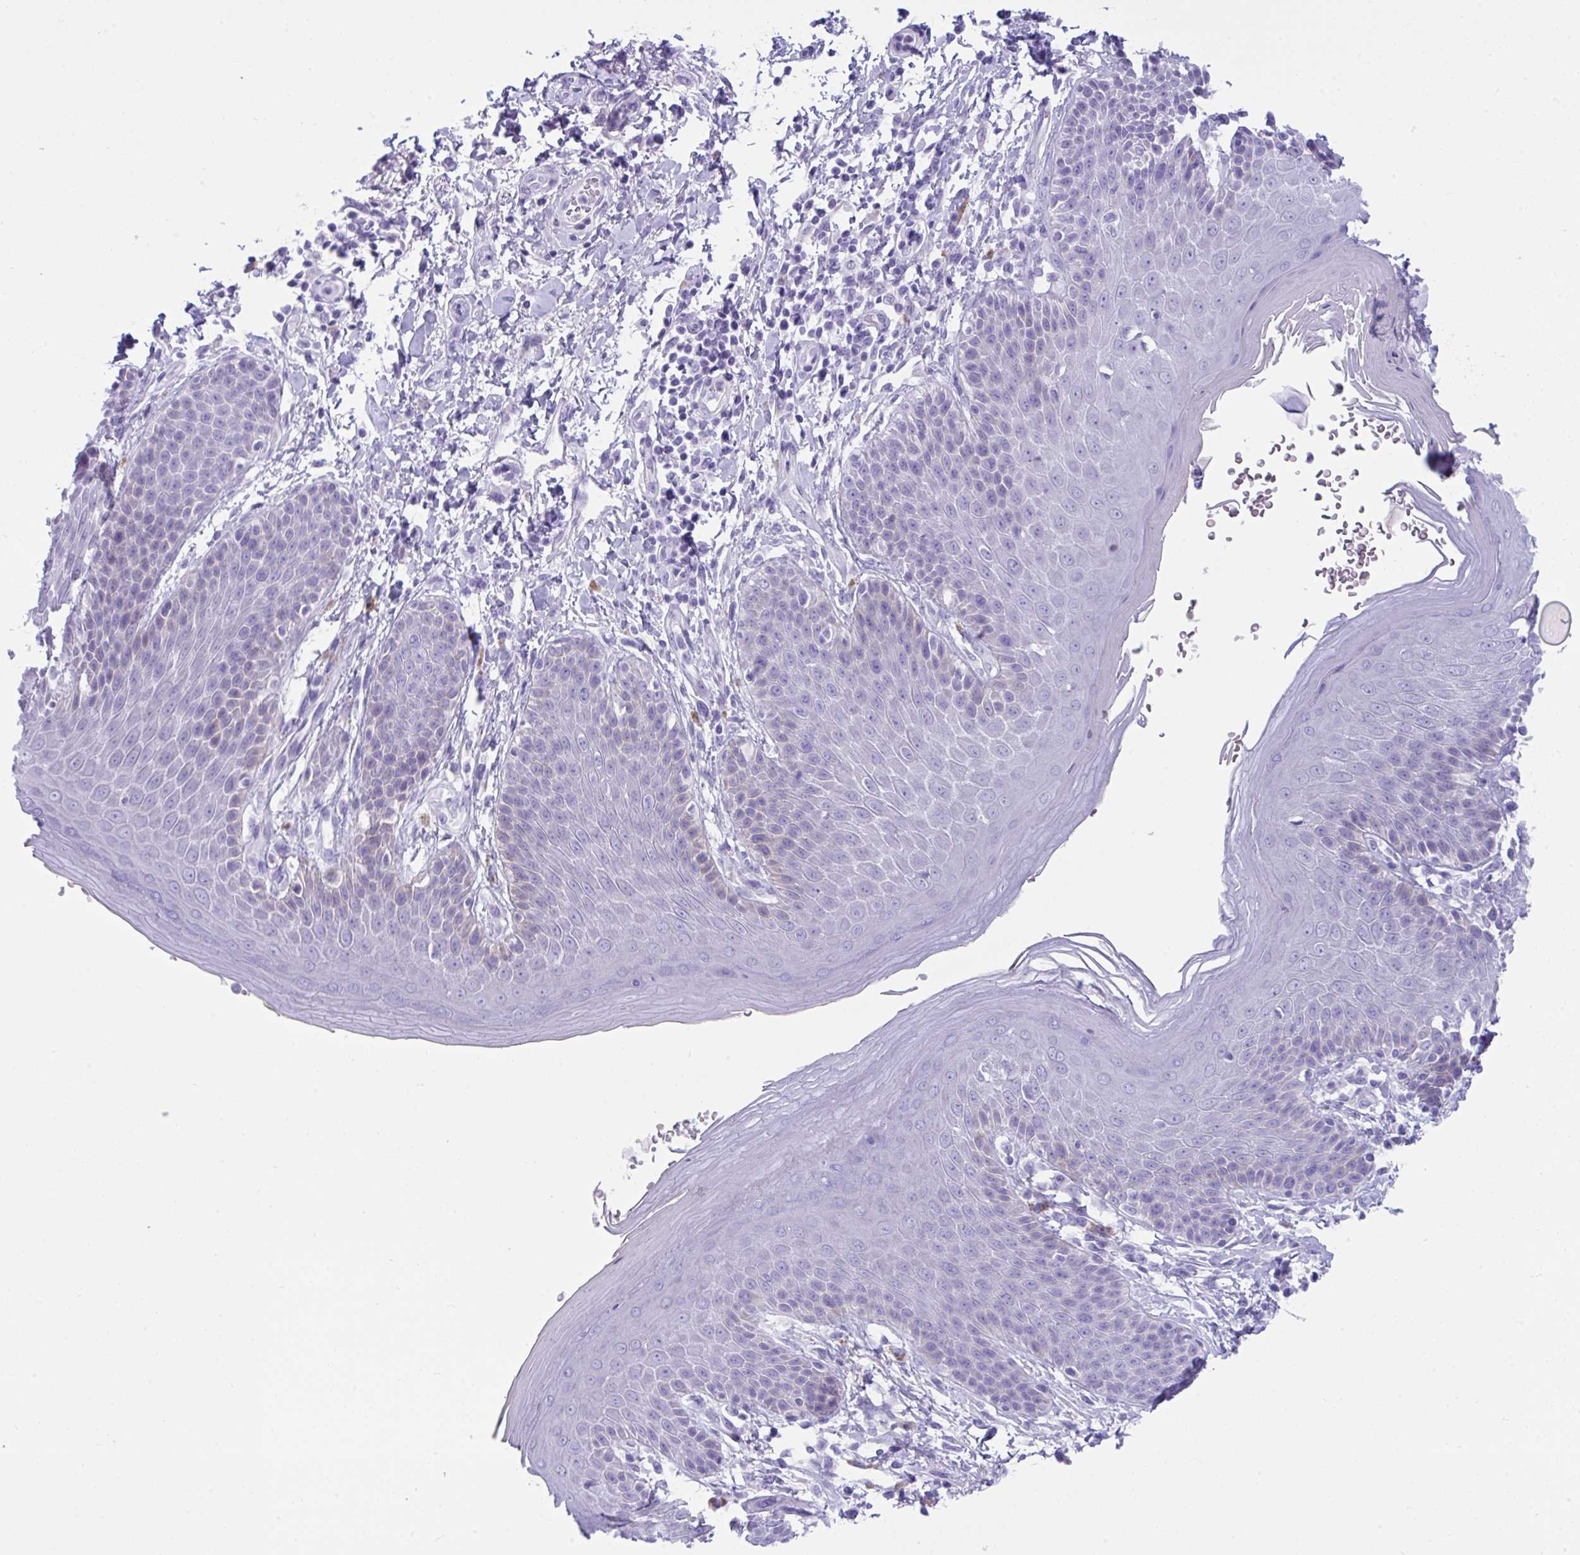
{"staining": {"intensity": "negative", "quantity": "none", "location": "none"}, "tissue": "skin", "cell_type": "Epidermal cells", "image_type": "normal", "snomed": [{"axis": "morphology", "description": "Normal tissue, NOS"}, {"axis": "topography", "description": "Peripheral nerve tissue"}], "caption": "Skin was stained to show a protein in brown. There is no significant positivity in epidermal cells. Nuclei are stained in blue.", "gene": "PSCA", "patient": {"sex": "male", "age": 51}}